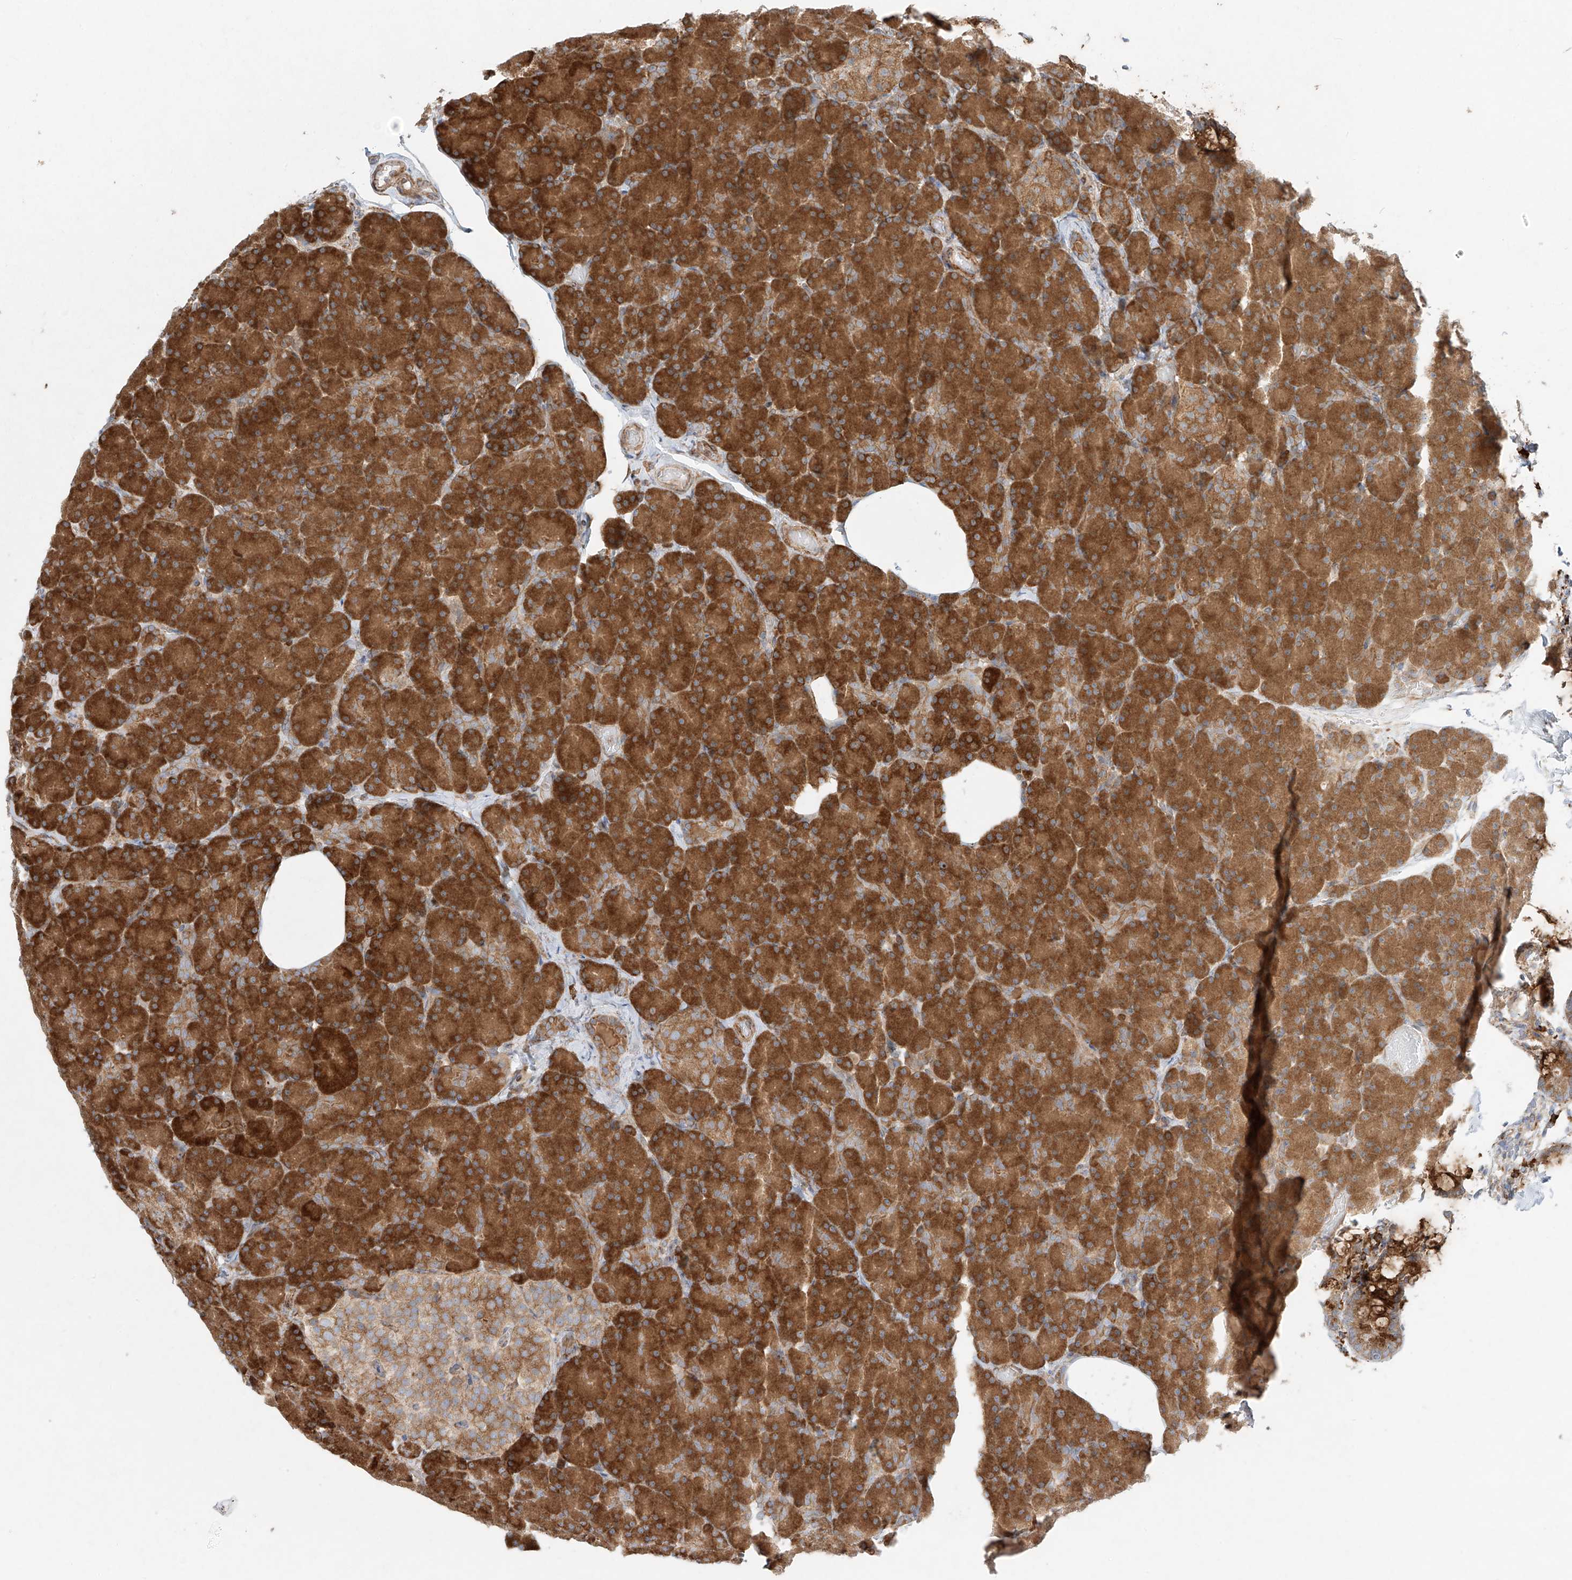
{"staining": {"intensity": "strong", "quantity": ">75%", "location": "cytoplasmic/membranous"}, "tissue": "pancreas", "cell_type": "Exocrine glandular cells", "image_type": "normal", "snomed": [{"axis": "morphology", "description": "Normal tissue, NOS"}, {"axis": "topography", "description": "Pancreas"}], "caption": "Pancreas stained with DAB (3,3'-diaminobenzidine) immunohistochemistry (IHC) reveals high levels of strong cytoplasmic/membranous expression in about >75% of exocrine glandular cells.", "gene": "EIPR1", "patient": {"sex": "female", "age": 43}}